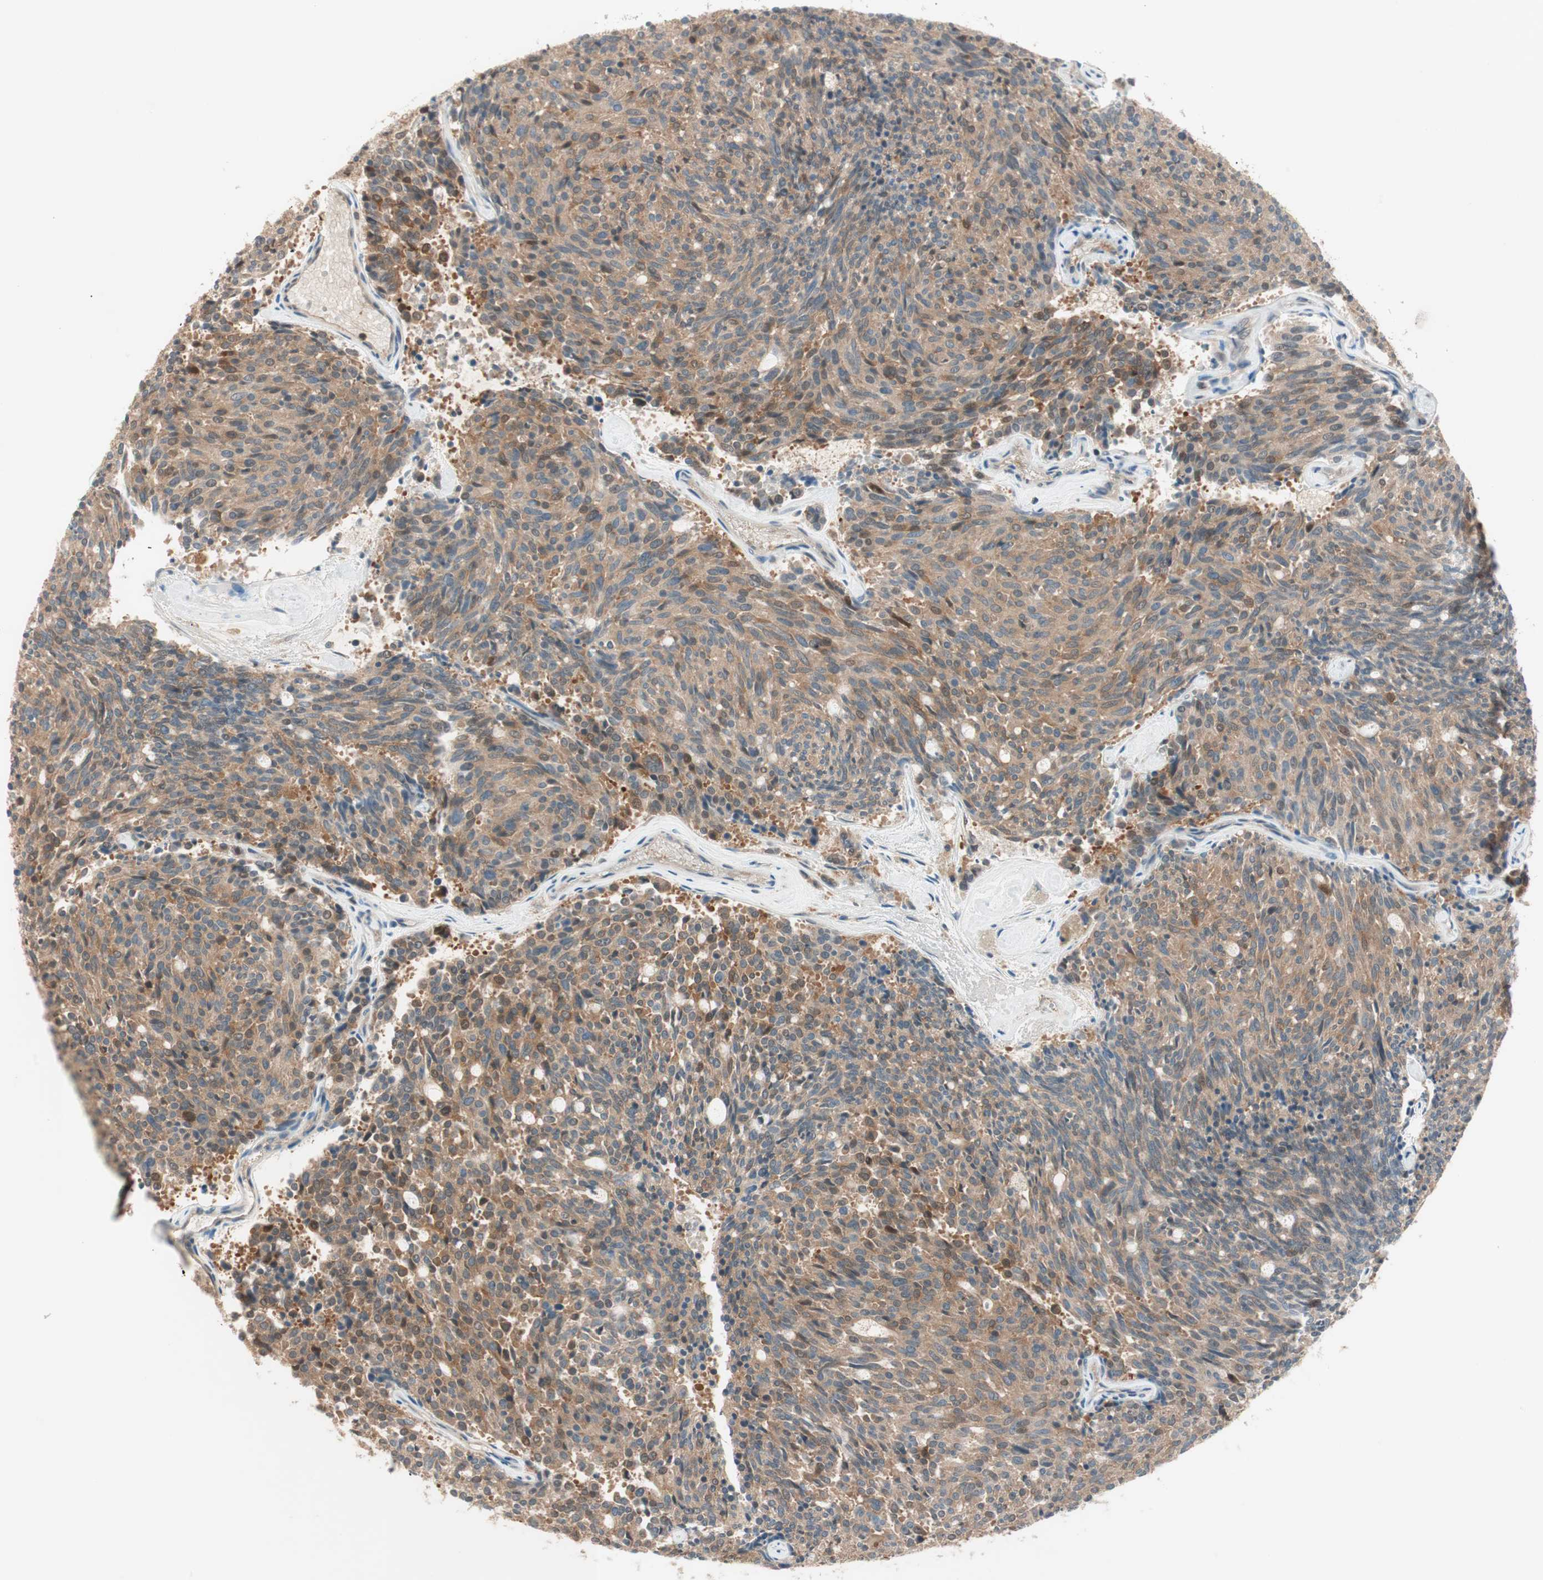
{"staining": {"intensity": "moderate", "quantity": ">75%", "location": "cytoplasmic/membranous"}, "tissue": "carcinoid", "cell_type": "Tumor cells", "image_type": "cancer", "snomed": [{"axis": "morphology", "description": "Carcinoid, malignant, NOS"}, {"axis": "topography", "description": "Pancreas"}], "caption": "Carcinoid stained with a protein marker displays moderate staining in tumor cells.", "gene": "GALT", "patient": {"sex": "female", "age": 54}}